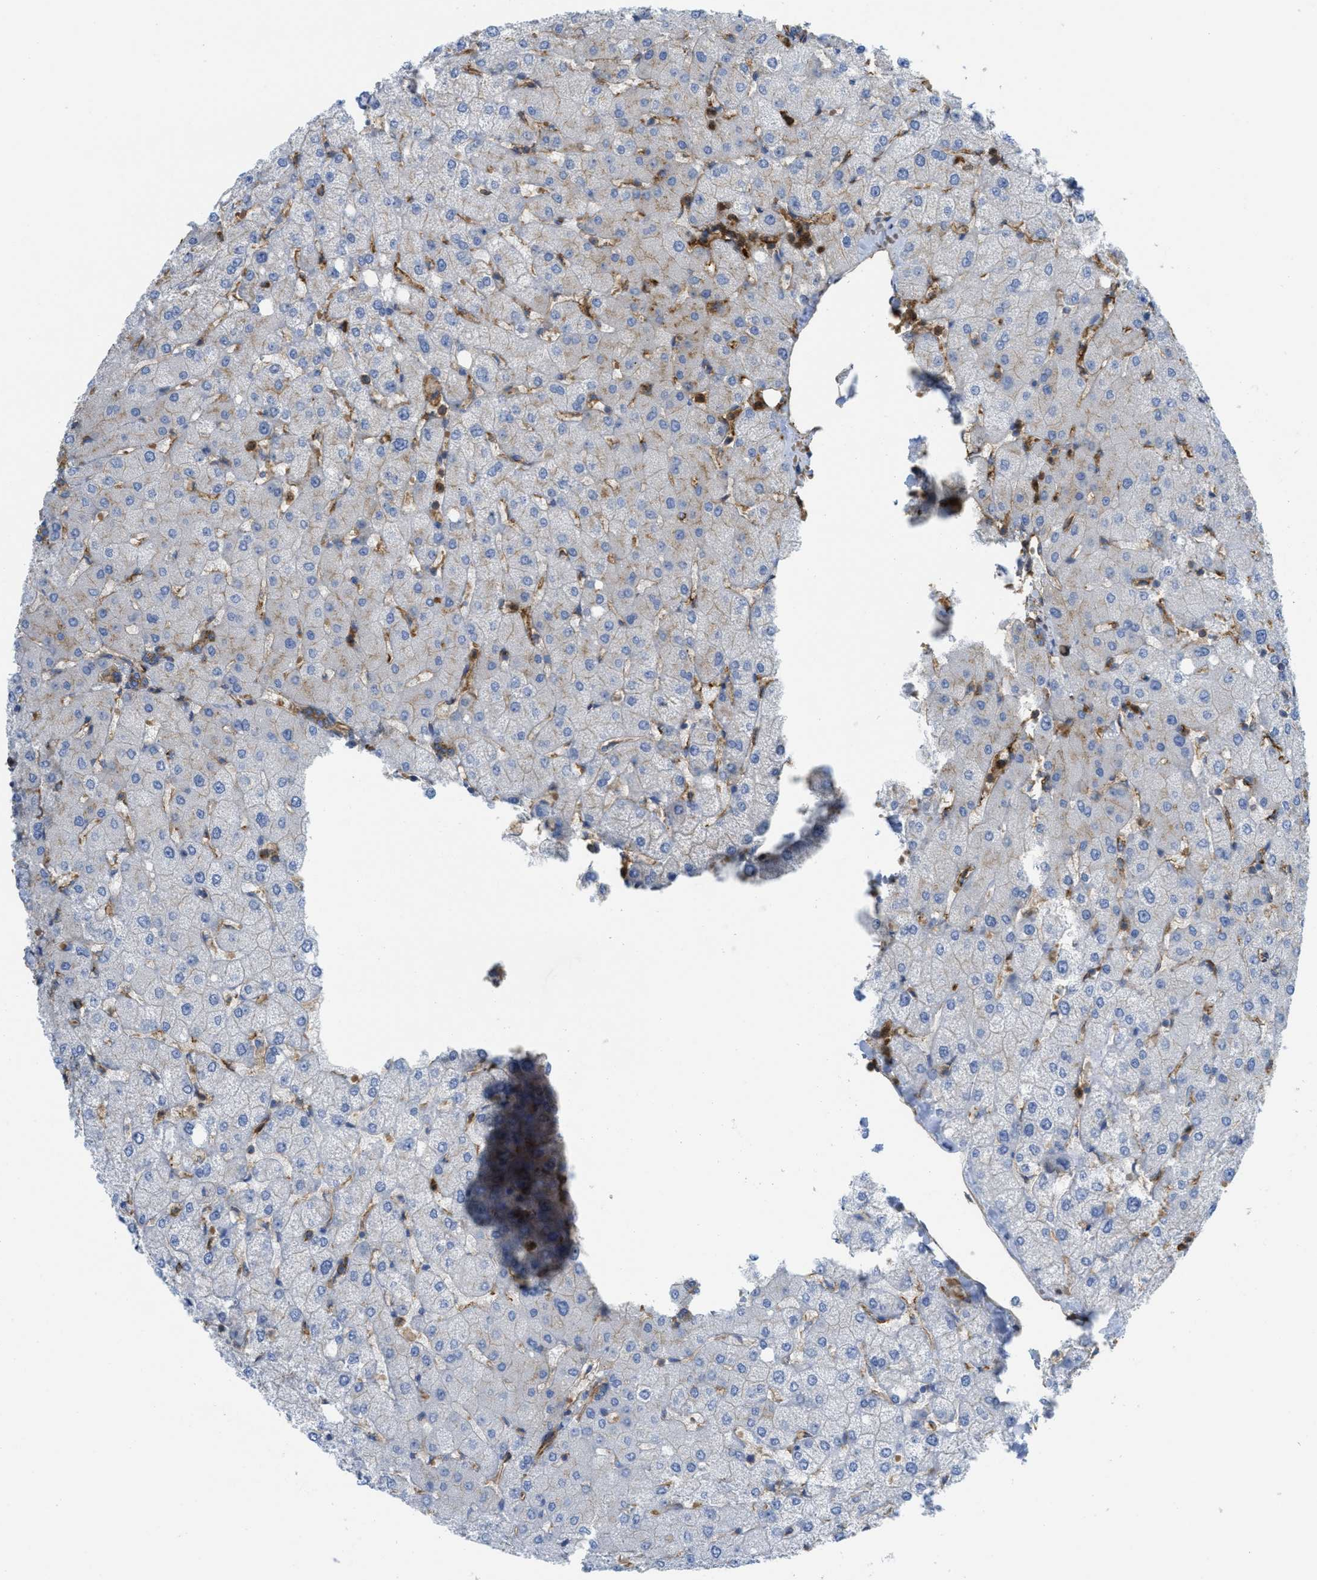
{"staining": {"intensity": "weak", "quantity": ">75%", "location": "cytoplasmic/membranous"}, "tissue": "liver", "cell_type": "Cholangiocytes", "image_type": "normal", "snomed": [{"axis": "morphology", "description": "Normal tissue, NOS"}, {"axis": "topography", "description": "Liver"}], "caption": "Protein expression analysis of benign human liver reveals weak cytoplasmic/membranous expression in about >75% of cholangiocytes. (DAB IHC, brown staining for protein, blue staining for nuclei).", "gene": "HIP1", "patient": {"sex": "female", "age": 54}}